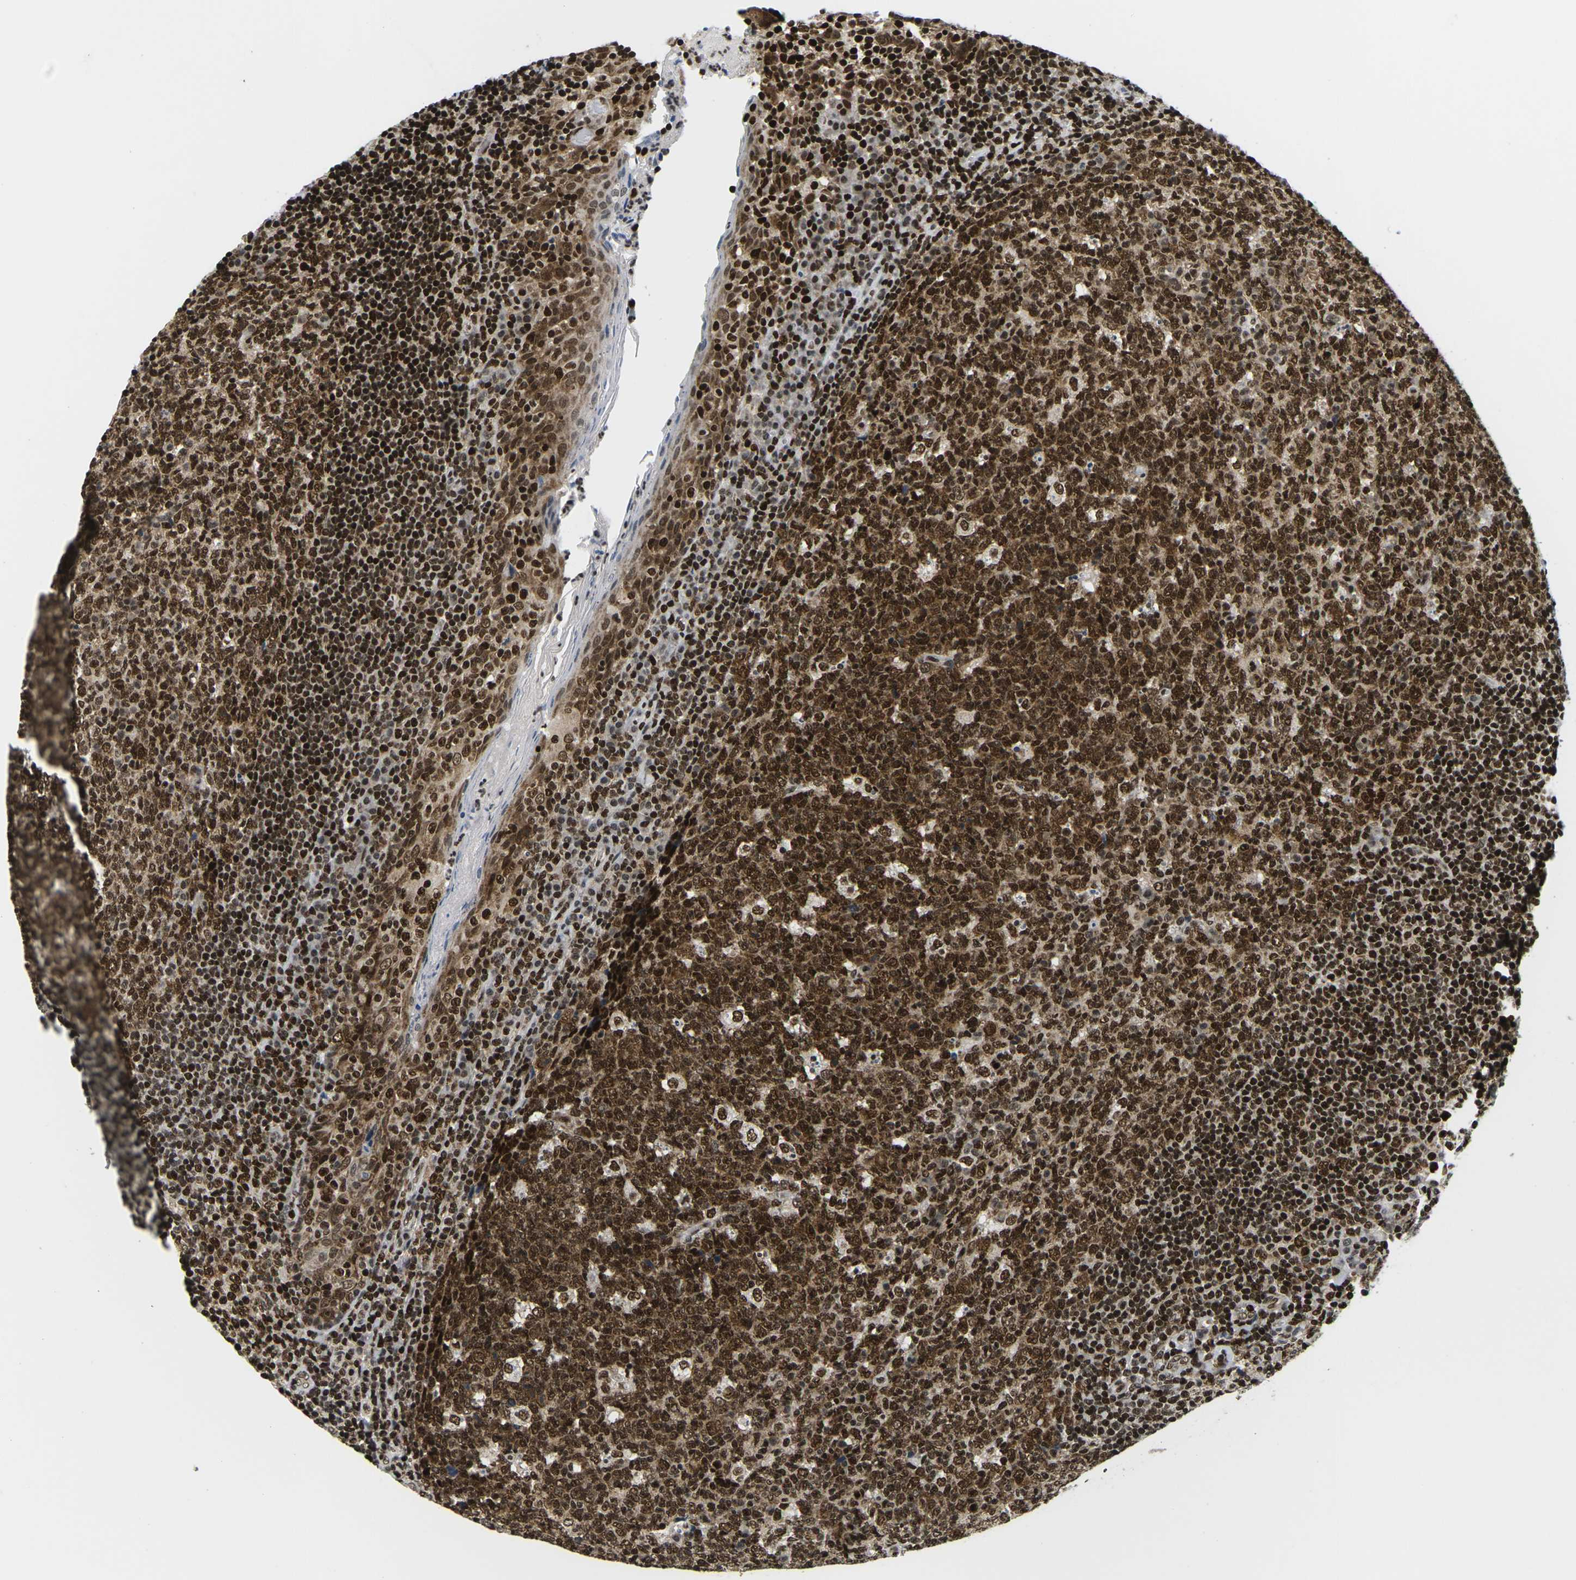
{"staining": {"intensity": "strong", "quantity": ">75%", "location": "cytoplasmic/membranous,nuclear"}, "tissue": "tonsil", "cell_type": "Germinal center cells", "image_type": "normal", "snomed": [{"axis": "morphology", "description": "Normal tissue, NOS"}, {"axis": "topography", "description": "Tonsil"}], "caption": "A high amount of strong cytoplasmic/membranous,nuclear staining is appreciated in about >75% of germinal center cells in benign tonsil. The staining is performed using DAB (3,3'-diaminobenzidine) brown chromogen to label protein expression. The nuclei are counter-stained blue using hematoxylin.", "gene": "CELF1", "patient": {"sex": "male", "age": 17}}